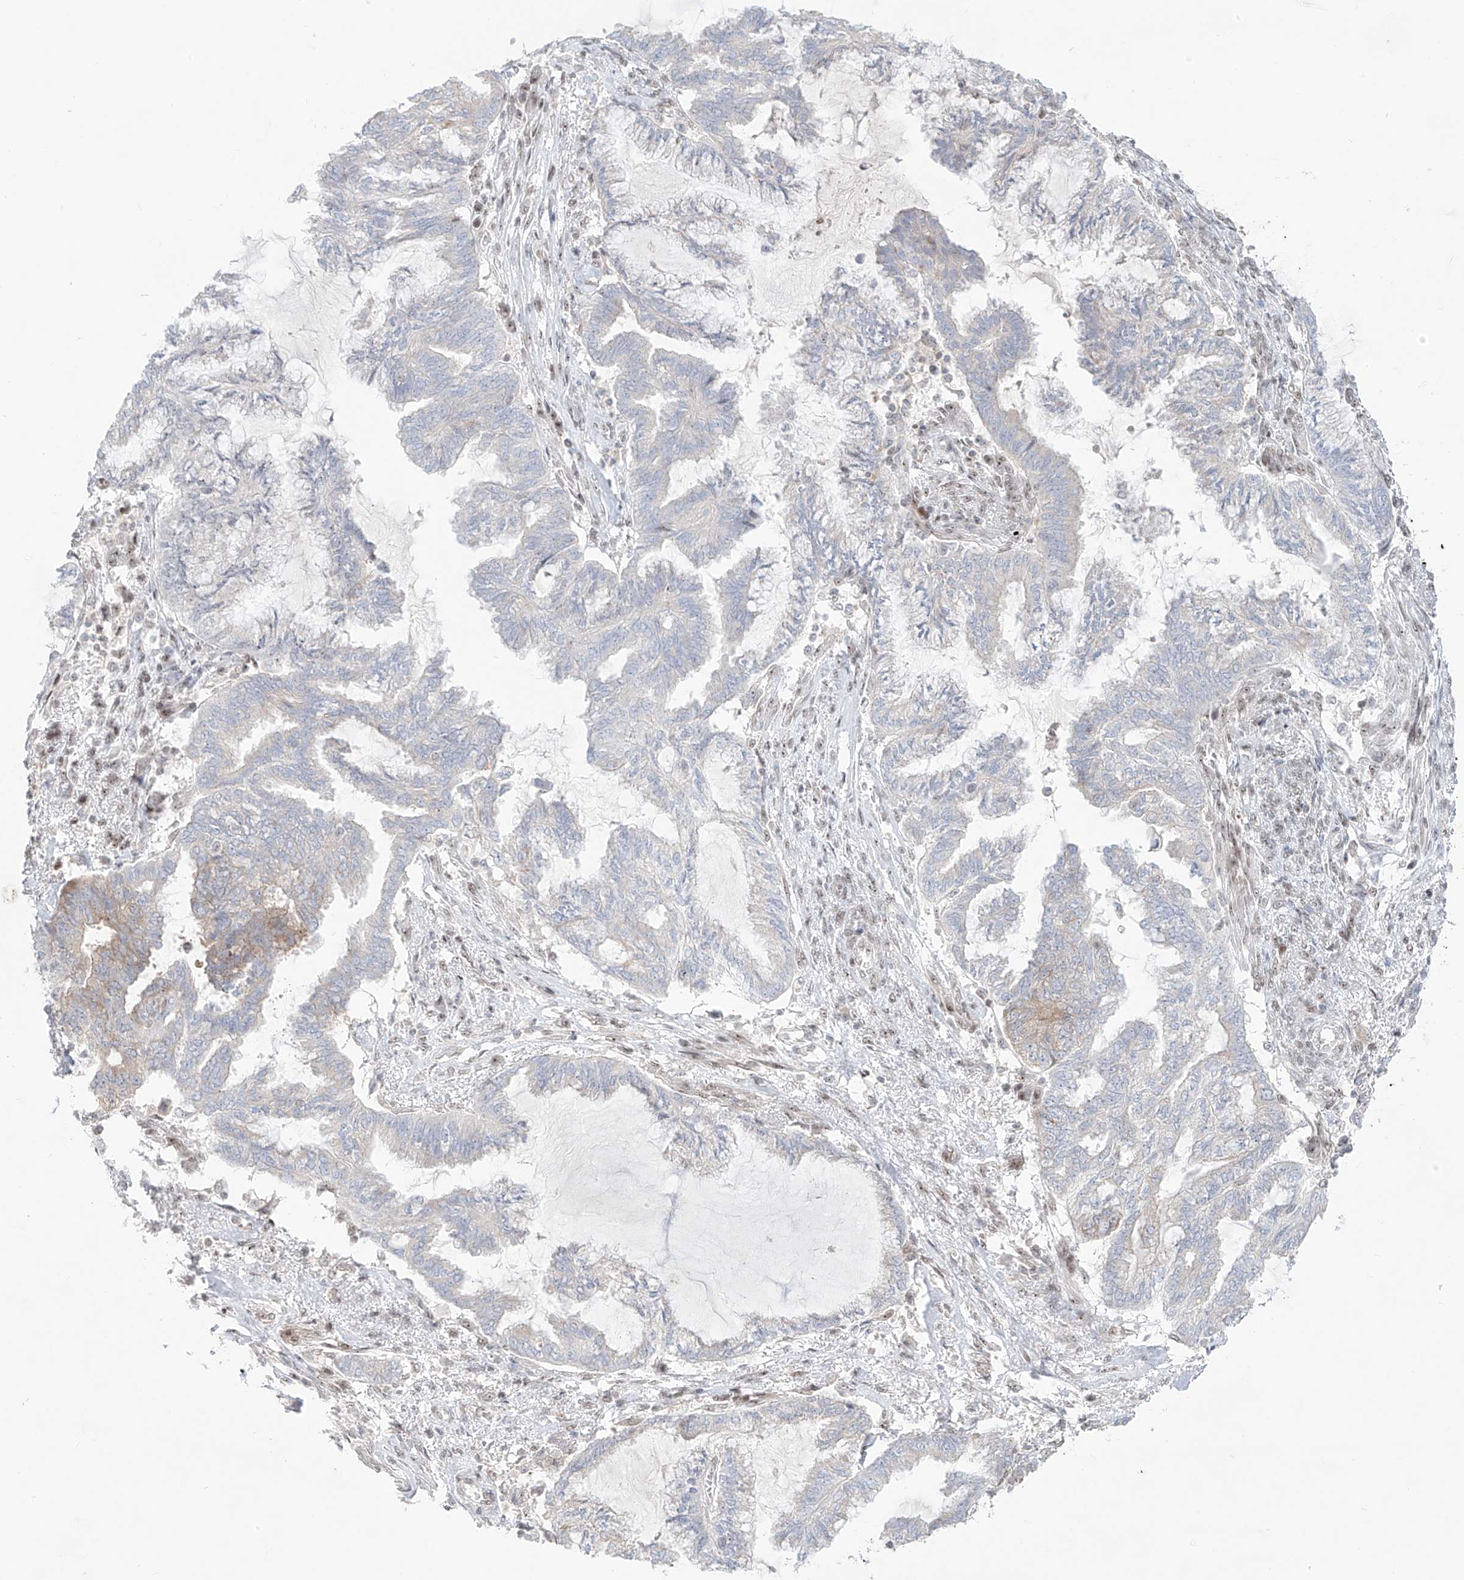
{"staining": {"intensity": "negative", "quantity": "none", "location": "none"}, "tissue": "endometrial cancer", "cell_type": "Tumor cells", "image_type": "cancer", "snomed": [{"axis": "morphology", "description": "Adenocarcinoma, NOS"}, {"axis": "topography", "description": "Endometrium"}], "caption": "High power microscopy image of an immunohistochemistry image of endometrial cancer, revealing no significant positivity in tumor cells.", "gene": "ZNF512", "patient": {"sex": "female", "age": 86}}